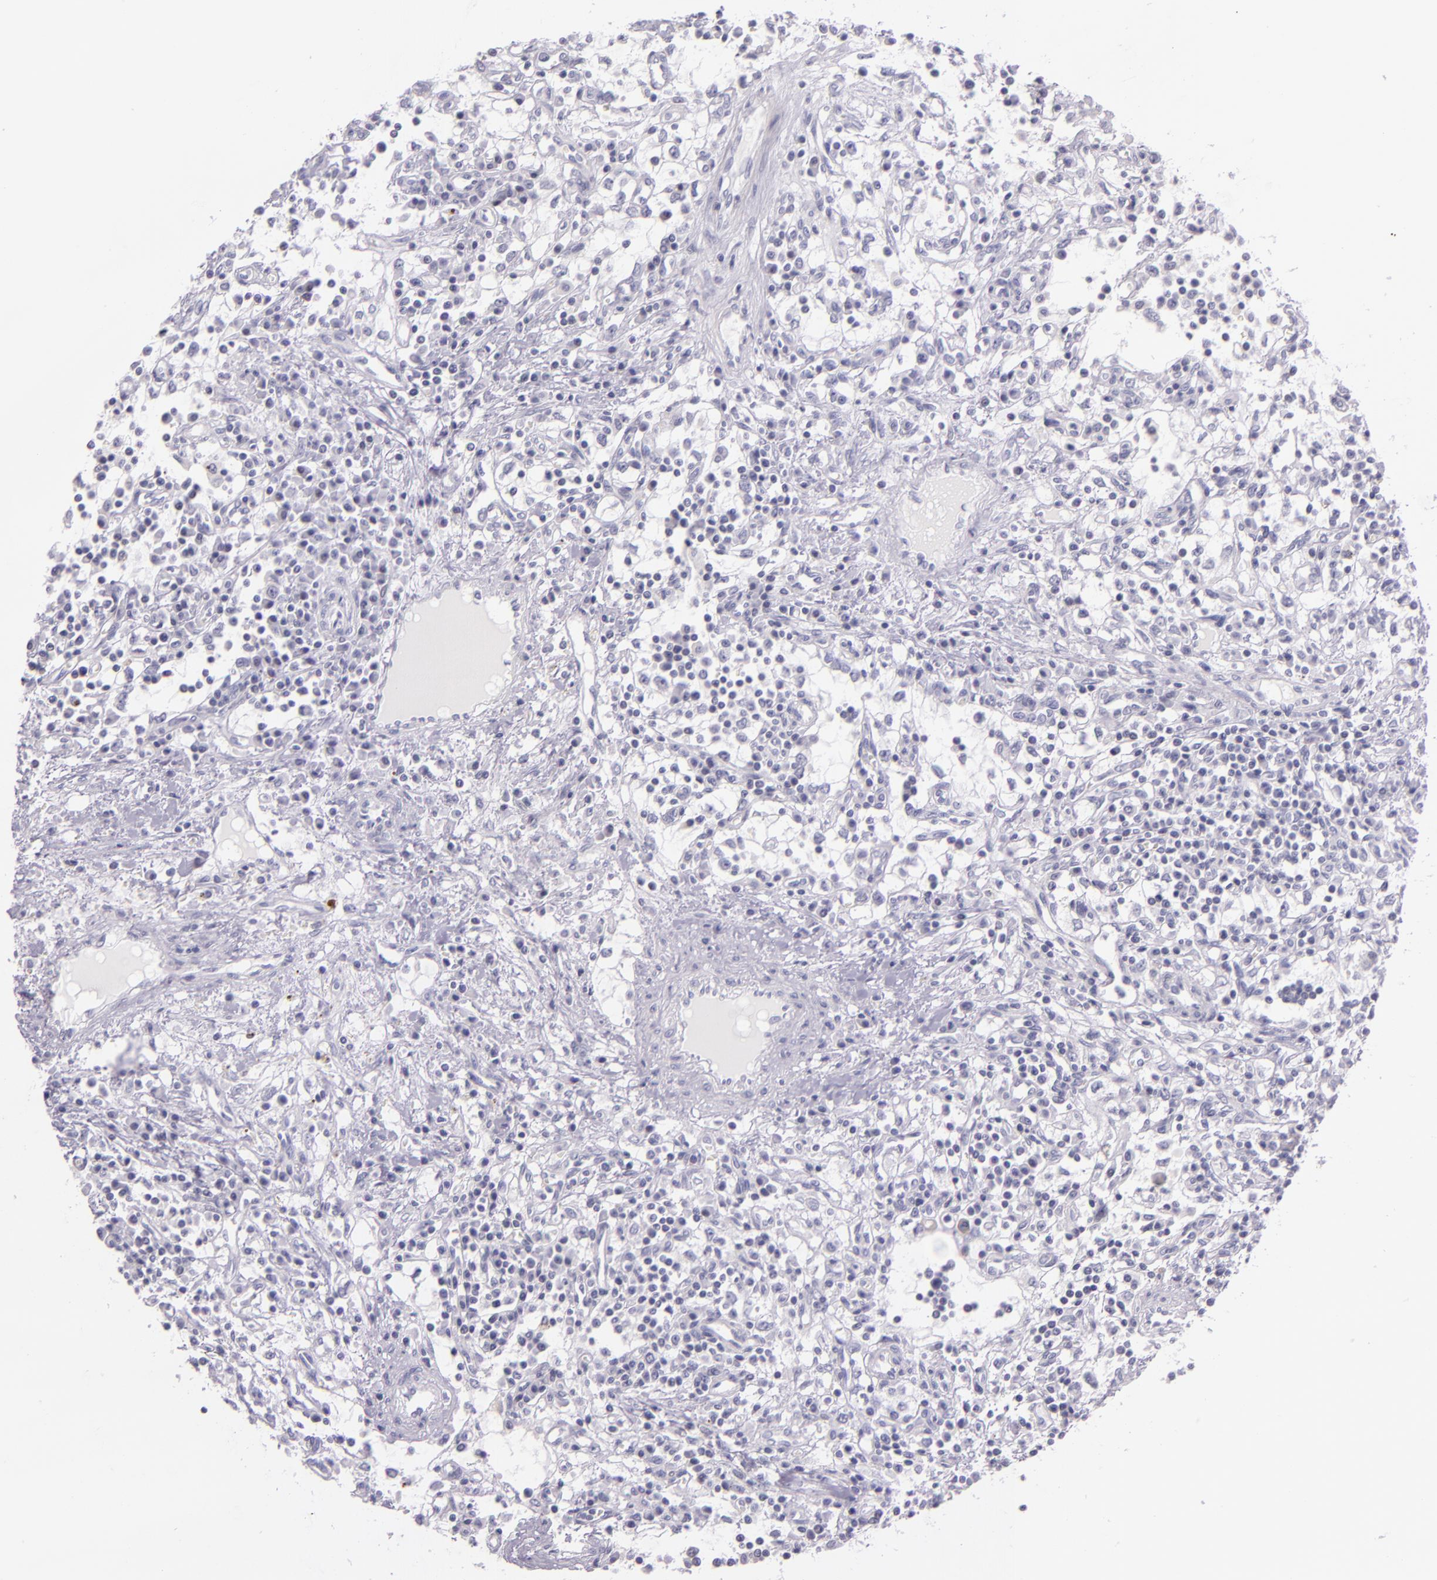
{"staining": {"intensity": "negative", "quantity": "none", "location": "none"}, "tissue": "renal cancer", "cell_type": "Tumor cells", "image_type": "cancer", "snomed": [{"axis": "morphology", "description": "Adenocarcinoma, NOS"}, {"axis": "topography", "description": "Kidney"}], "caption": "Renal cancer stained for a protein using immunohistochemistry (IHC) demonstrates no positivity tumor cells.", "gene": "HSP90AA1", "patient": {"sex": "male", "age": 82}}